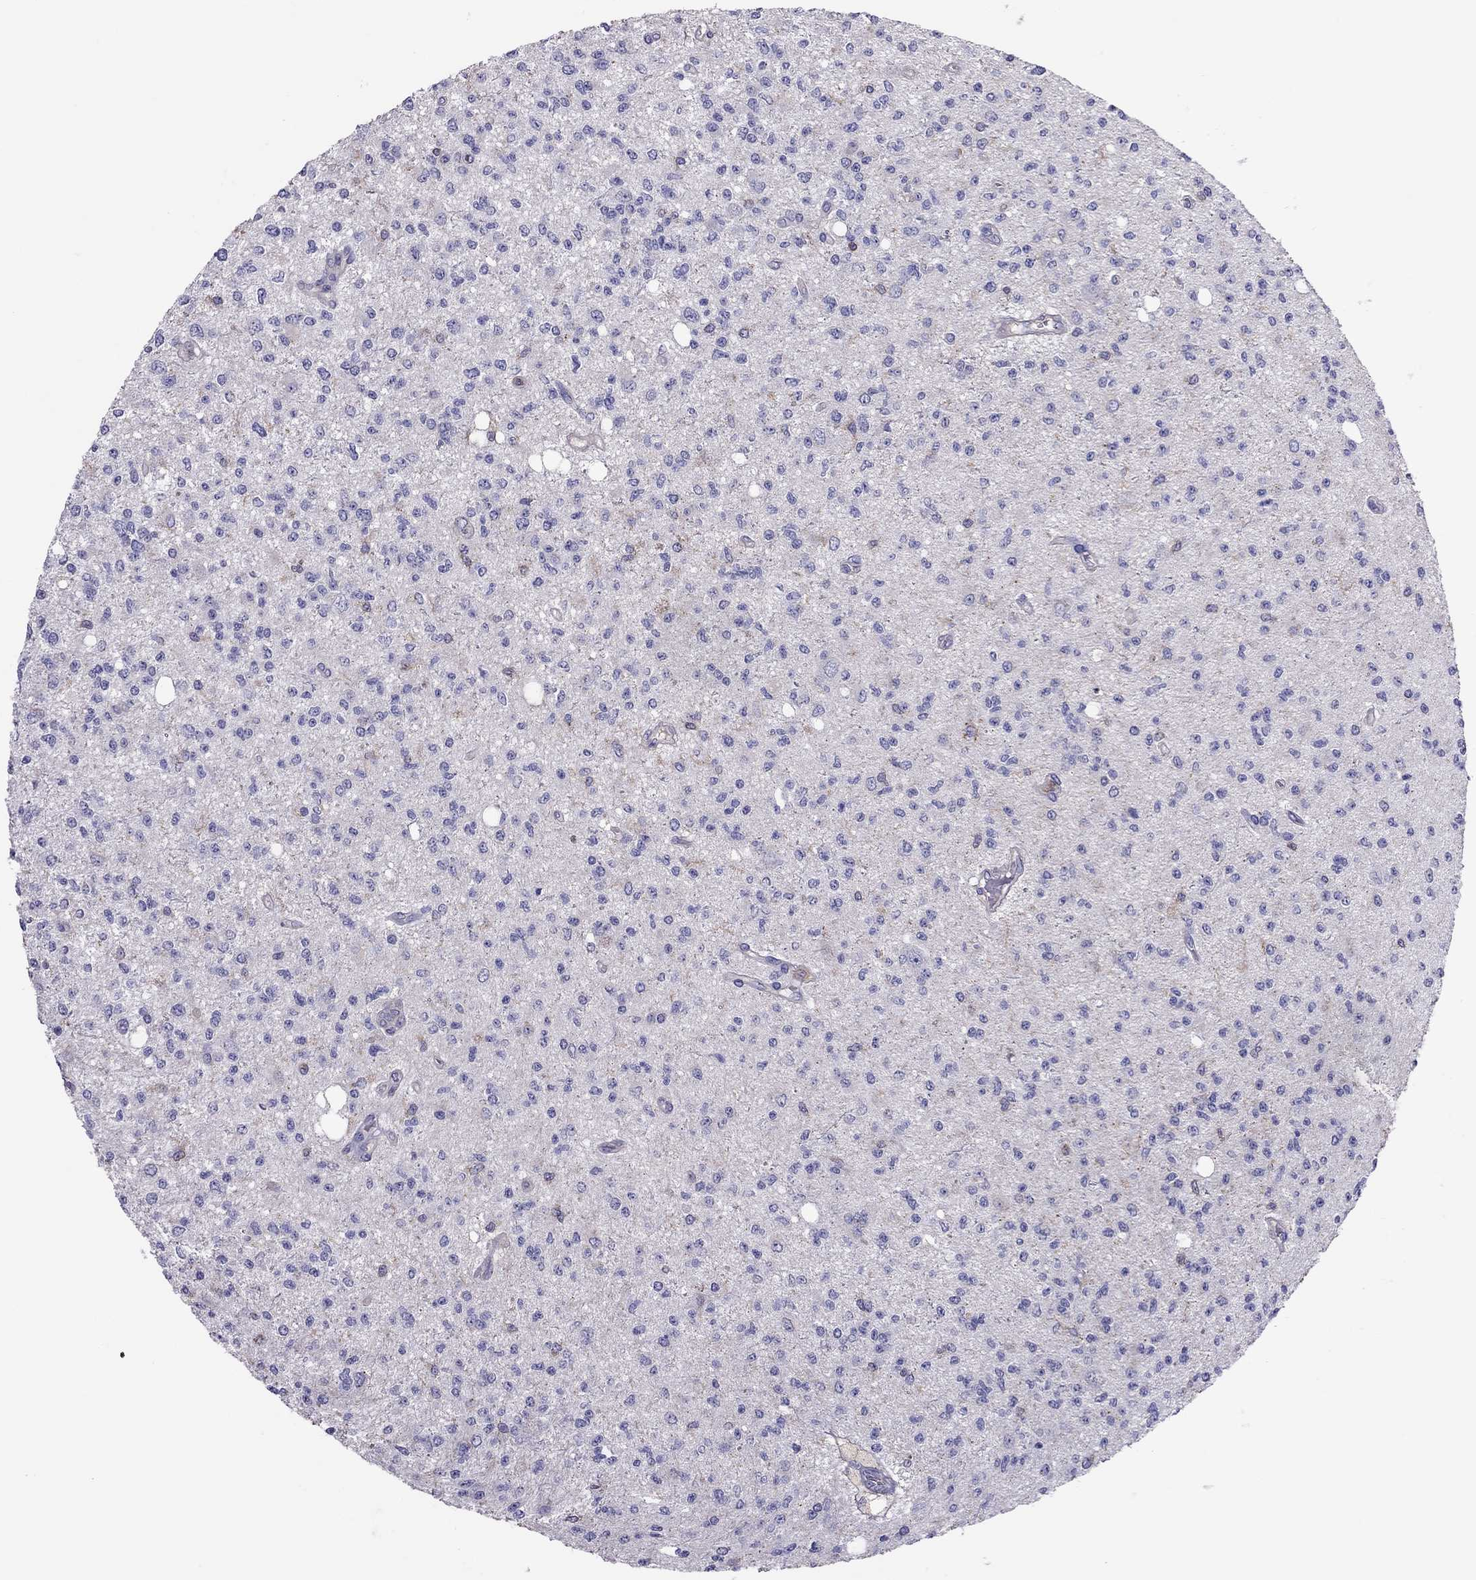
{"staining": {"intensity": "negative", "quantity": "none", "location": "none"}, "tissue": "glioma", "cell_type": "Tumor cells", "image_type": "cancer", "snomed": [{"axis": "morphology", "description": "Glioma, malignant, Low grade"}, {"axis": "topography", "description": "Brain"}], "caption": "Tumor cells show no significant expression in malignant low-grade glioma.", "gene": "TEX22", "patient": {"sex": "male", "age": 67}}